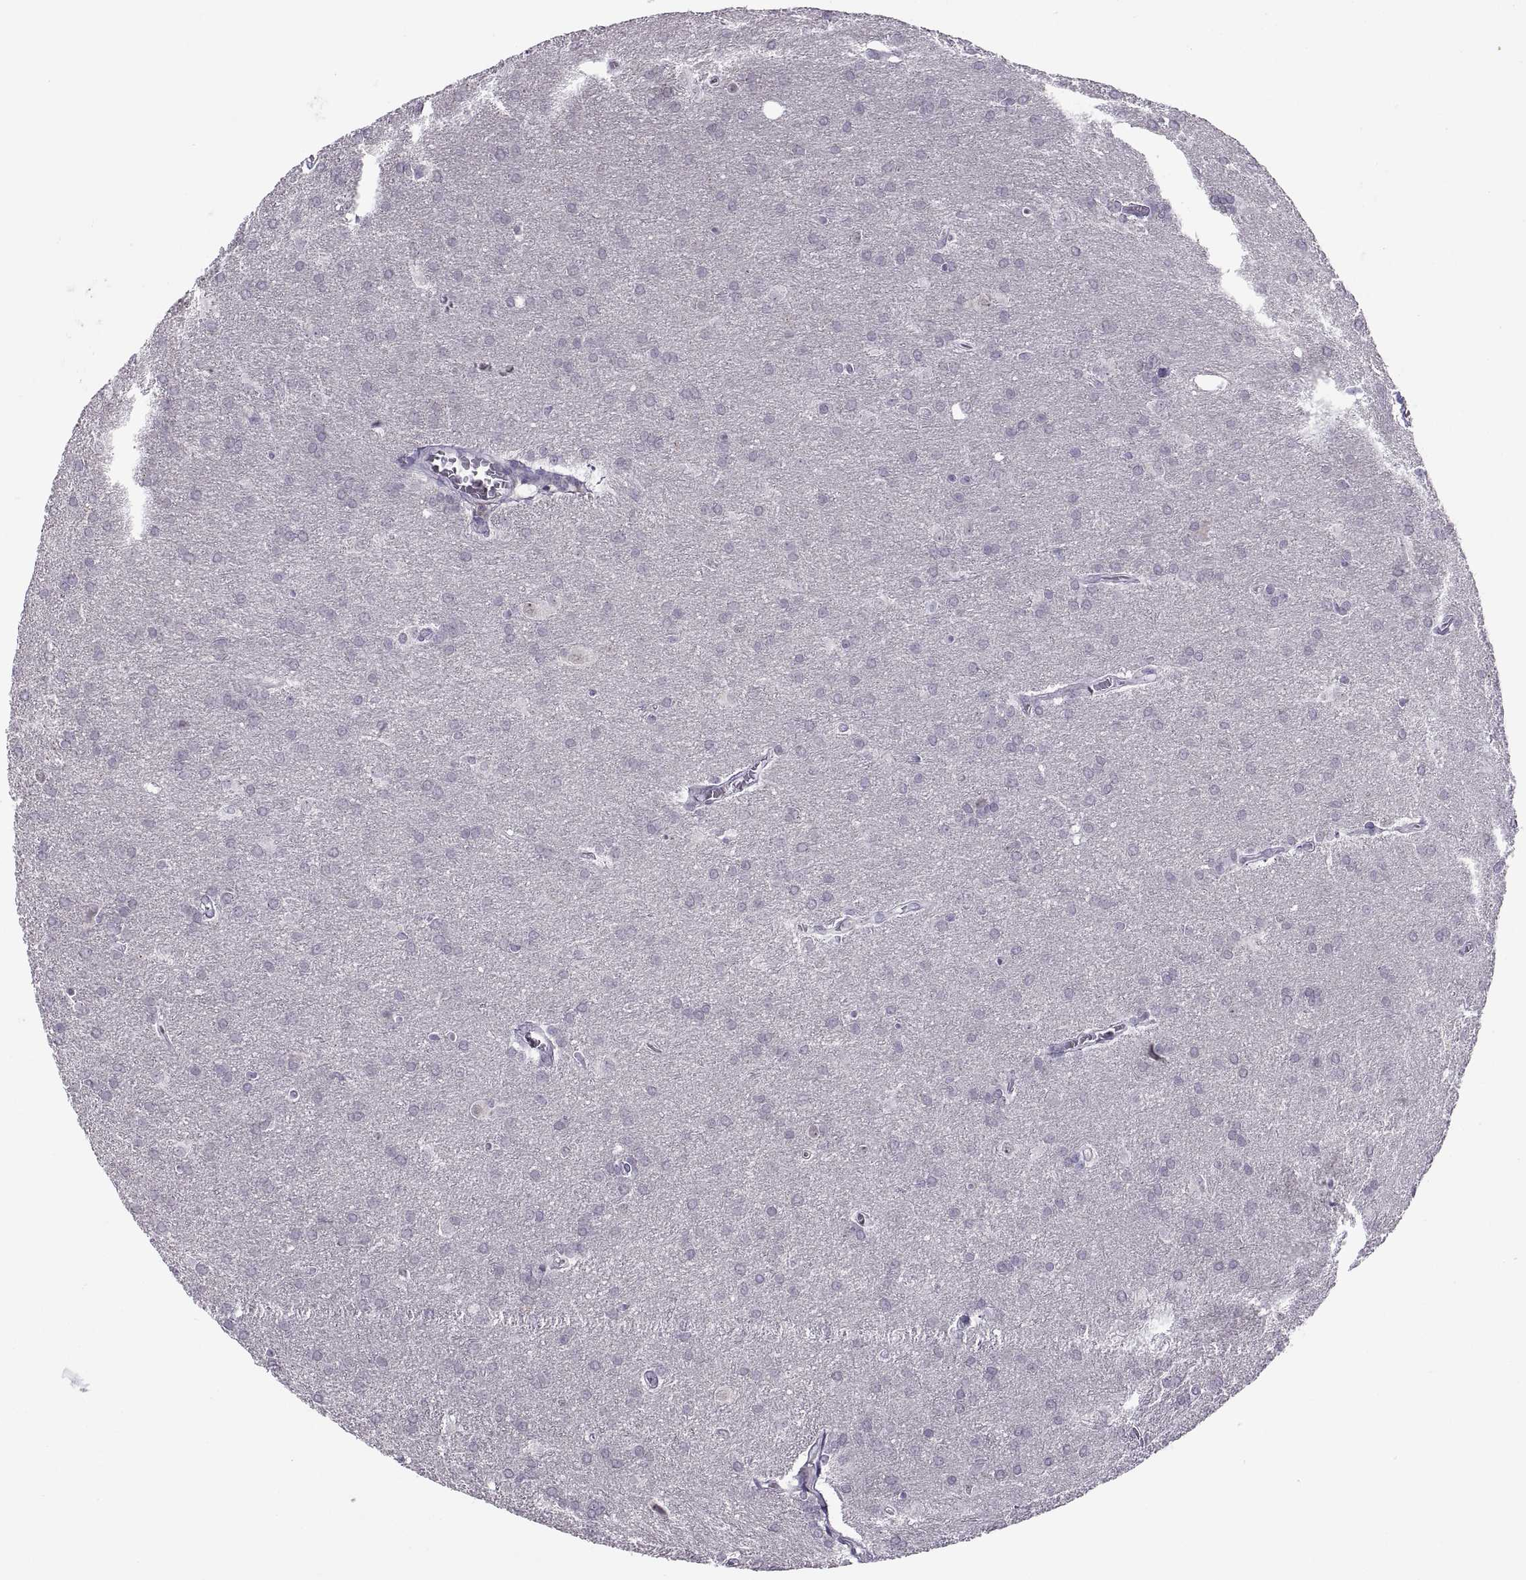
{"staining": {"intensity": "negative", "quantity": "none", "location": "none"}, "tissue": "glioma", "cell_type": "Tumor cells", "image_type": "cancer", "snomed": [{"axis": "morphology", "description": "Glioma, malignant, Low grade"}, {"axis": "topography", "description": "Brain"}], "caption": "This is a image of IHC staining of malignant glioma (low-grade), which shows no positivity in tumor cells.", "gene": "TTC21A", "patient": {"sex": "female", "age": 32}}